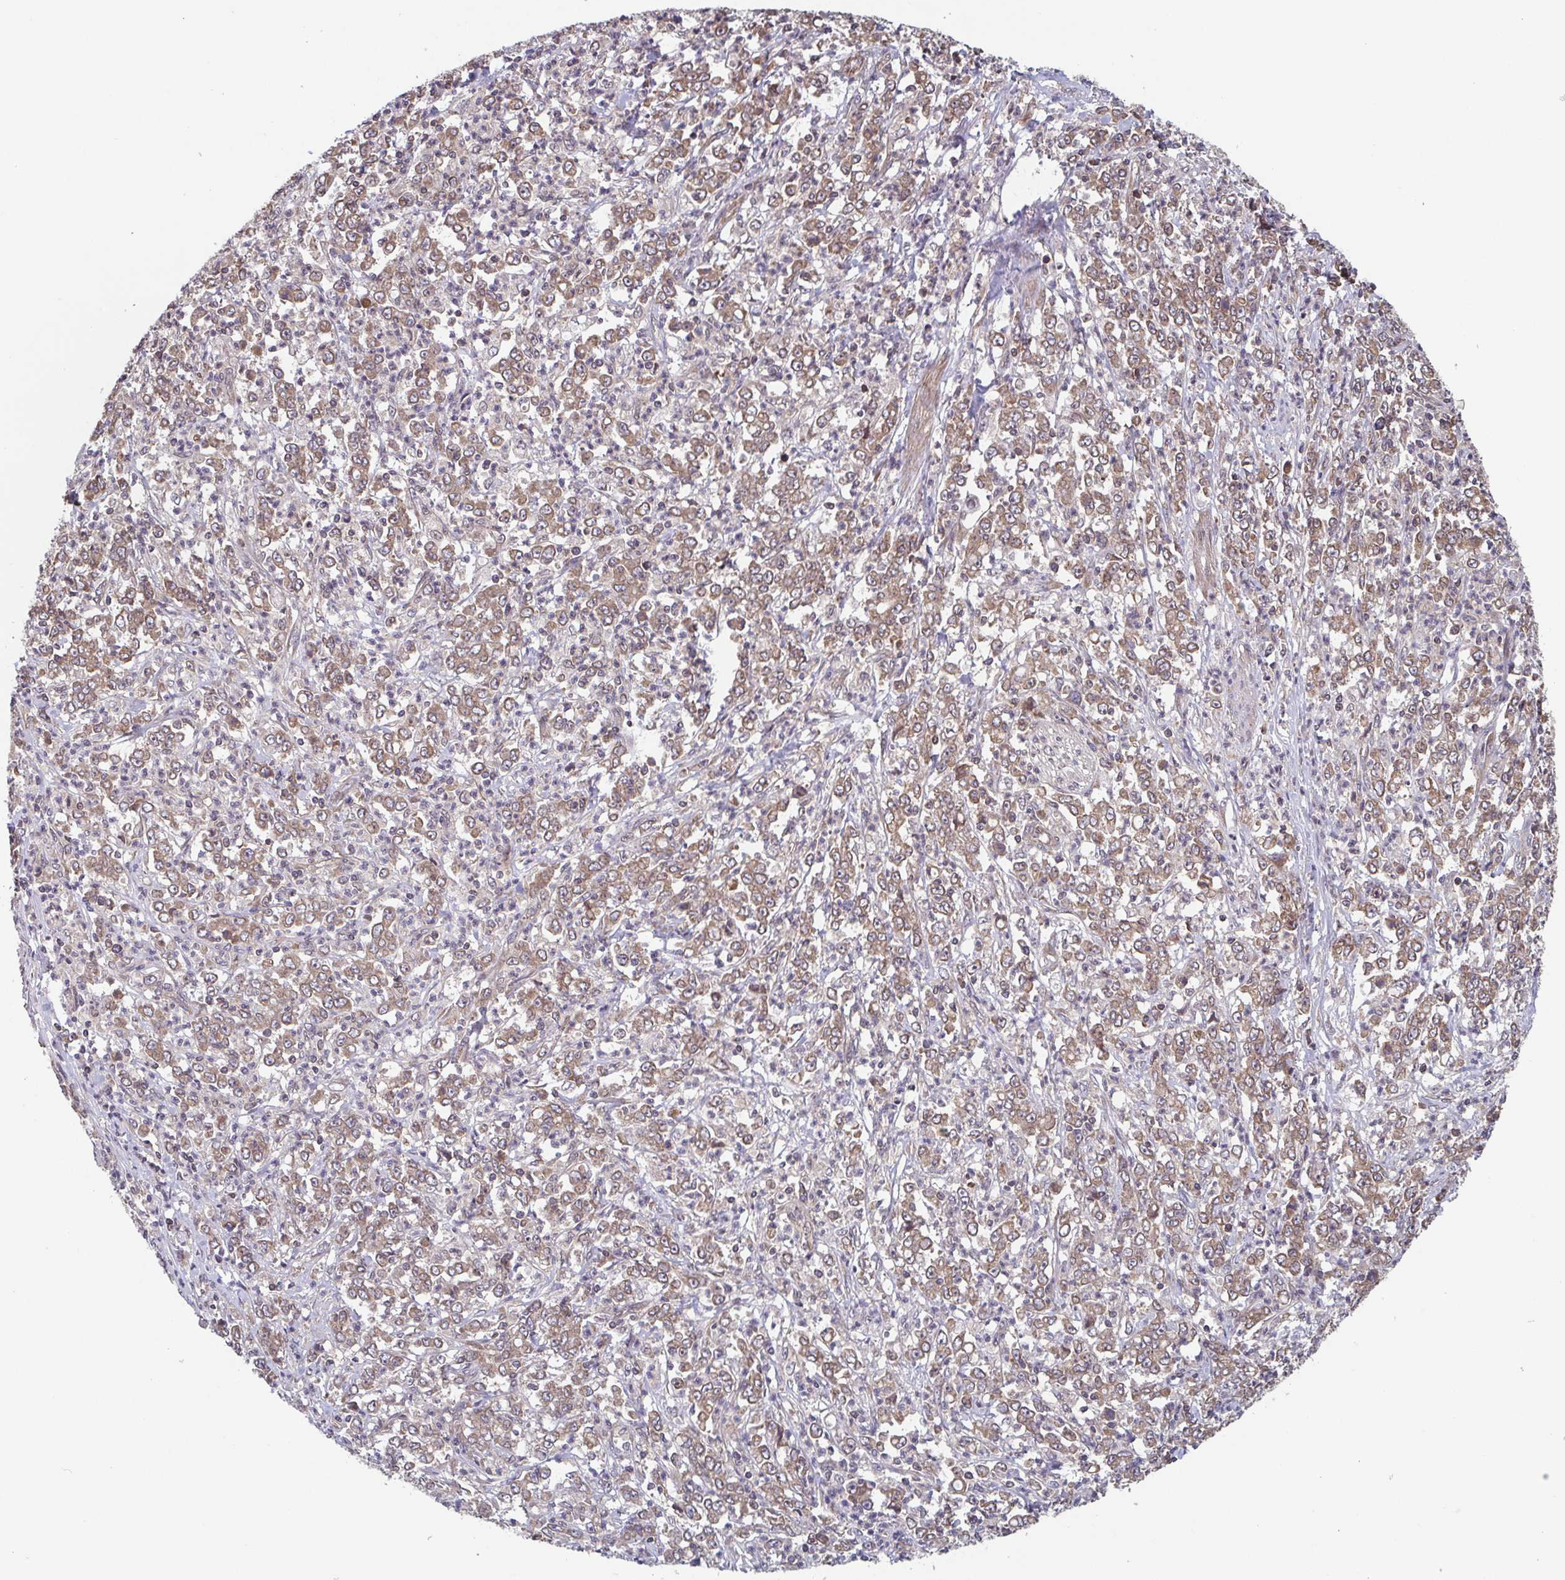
{"staining": {"intensity": "moderate", "quantity": ">75%", "location": "cytoplasmic/membranous"}, "tissue": "stomach cancer", "cell_type": "Tumor cells", "image_type": "cancer", "snomed": [{"axis": "morphology", "description": "Adenocarcinoma, NOS"}, {"axis": "topography", "description": "Stomach, lower"}], "caption": "This histopathology image demonstrates IHC staining of stomach cancer, with medium moderate cytoplasmic/membranous staining in approximately >75% of tumor cells.", "gene": "COPB1", "patient": {"sex": "female", "age": 71}}